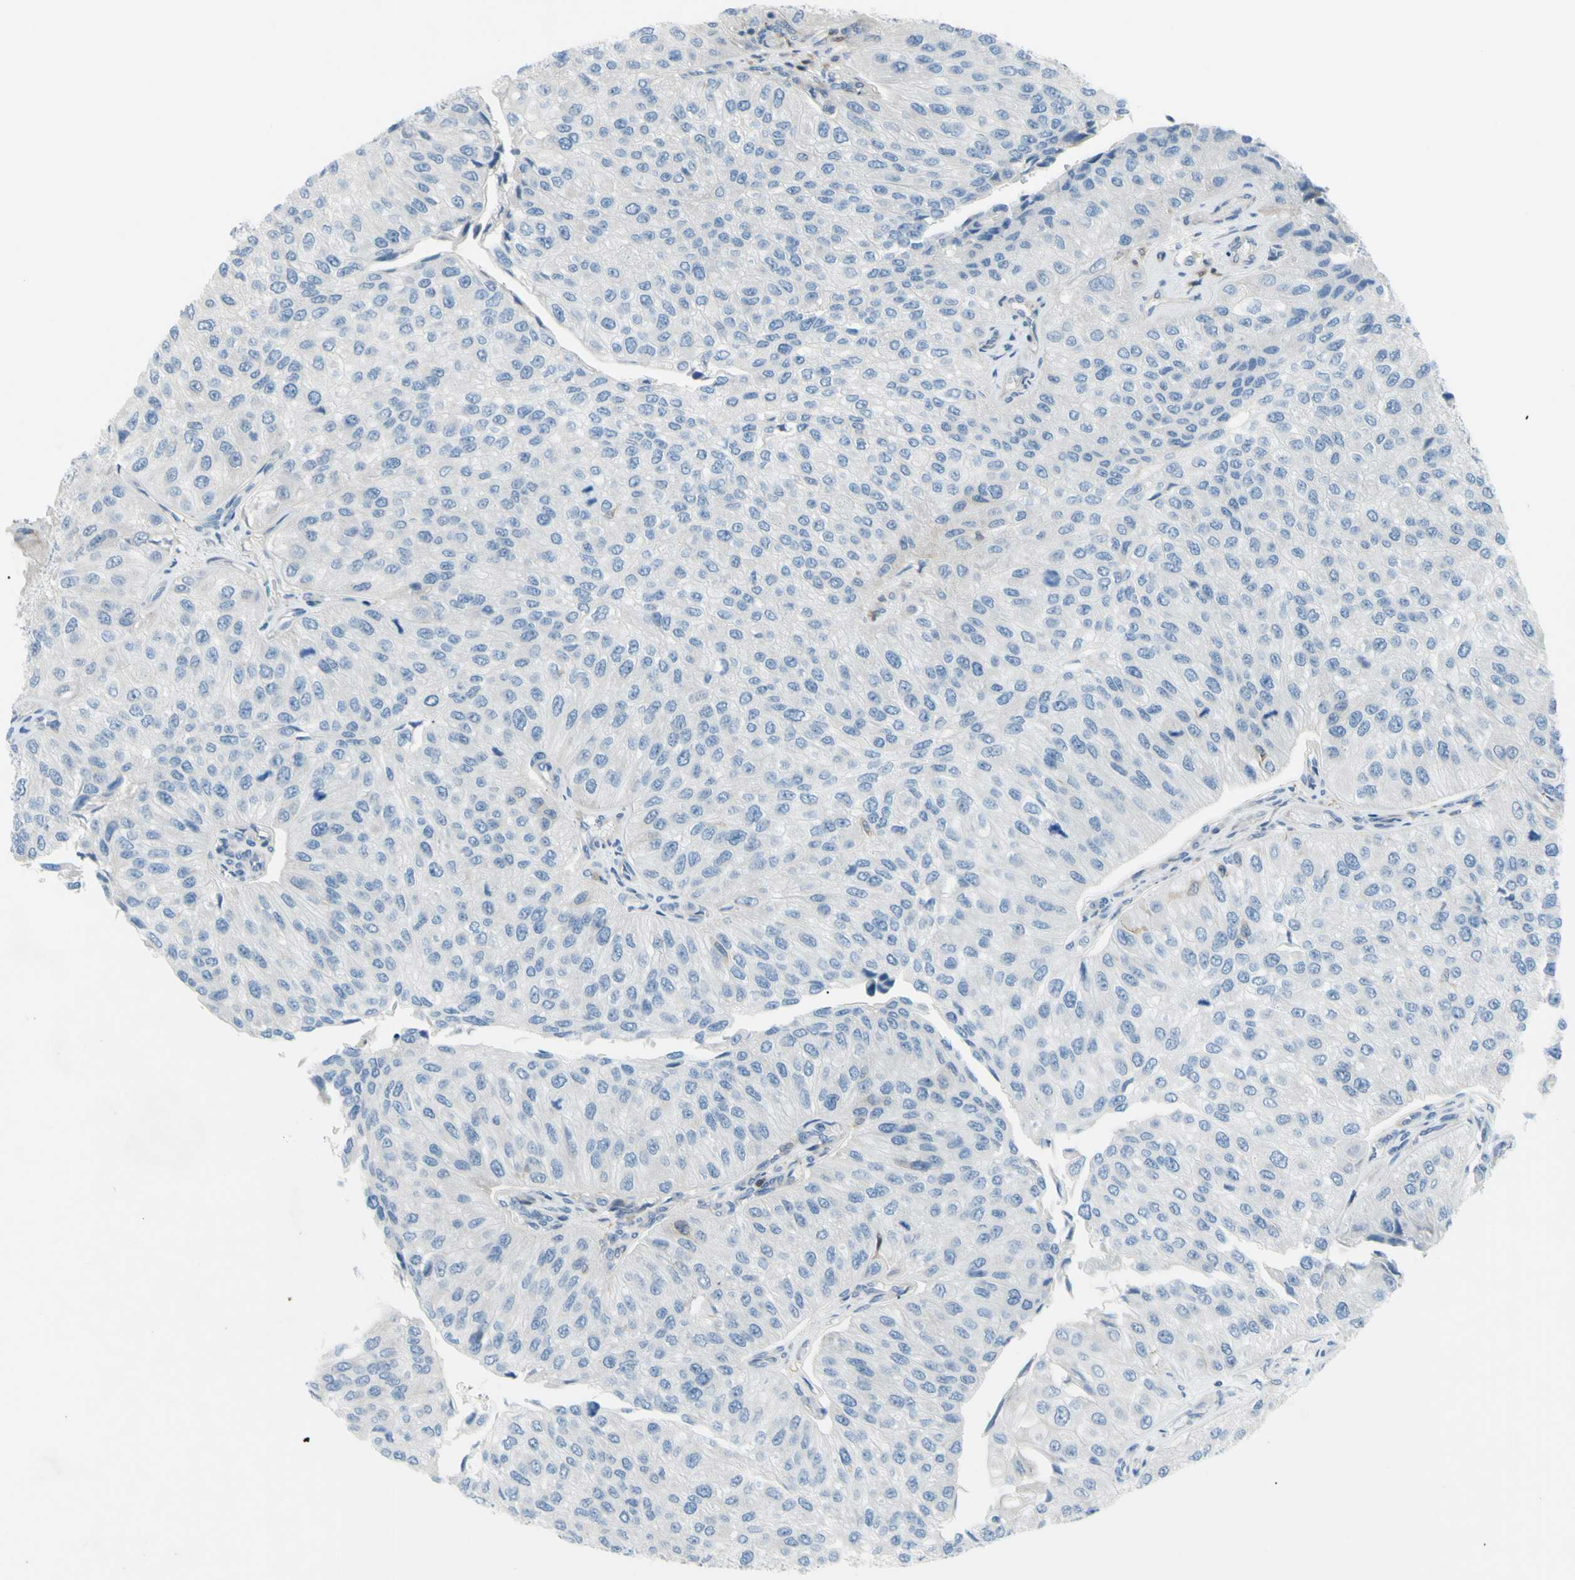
{"staining": {"intensity": "negative", "quantity": "none", "location": "none"}, "tissue": "urothelial cancer", "cell_type": "Tumor cells", "image_type": "cancer", "snomed": [{"axis": "morphology", "description": "Urothelial carcinoma, High grade"}, {"axis": "topography", "description": "Kidney"}, {"axis": "topography", "description": "Urinary bladder"}], "caption": "Immunohistochemistry (IHC) photomicrograph of high-grade urothelial carcinoma stained for a protein (brown), which displays no staining in tumor cells.", "gene": "PAK2", "patient": {"sex": "male", "age": 77}}